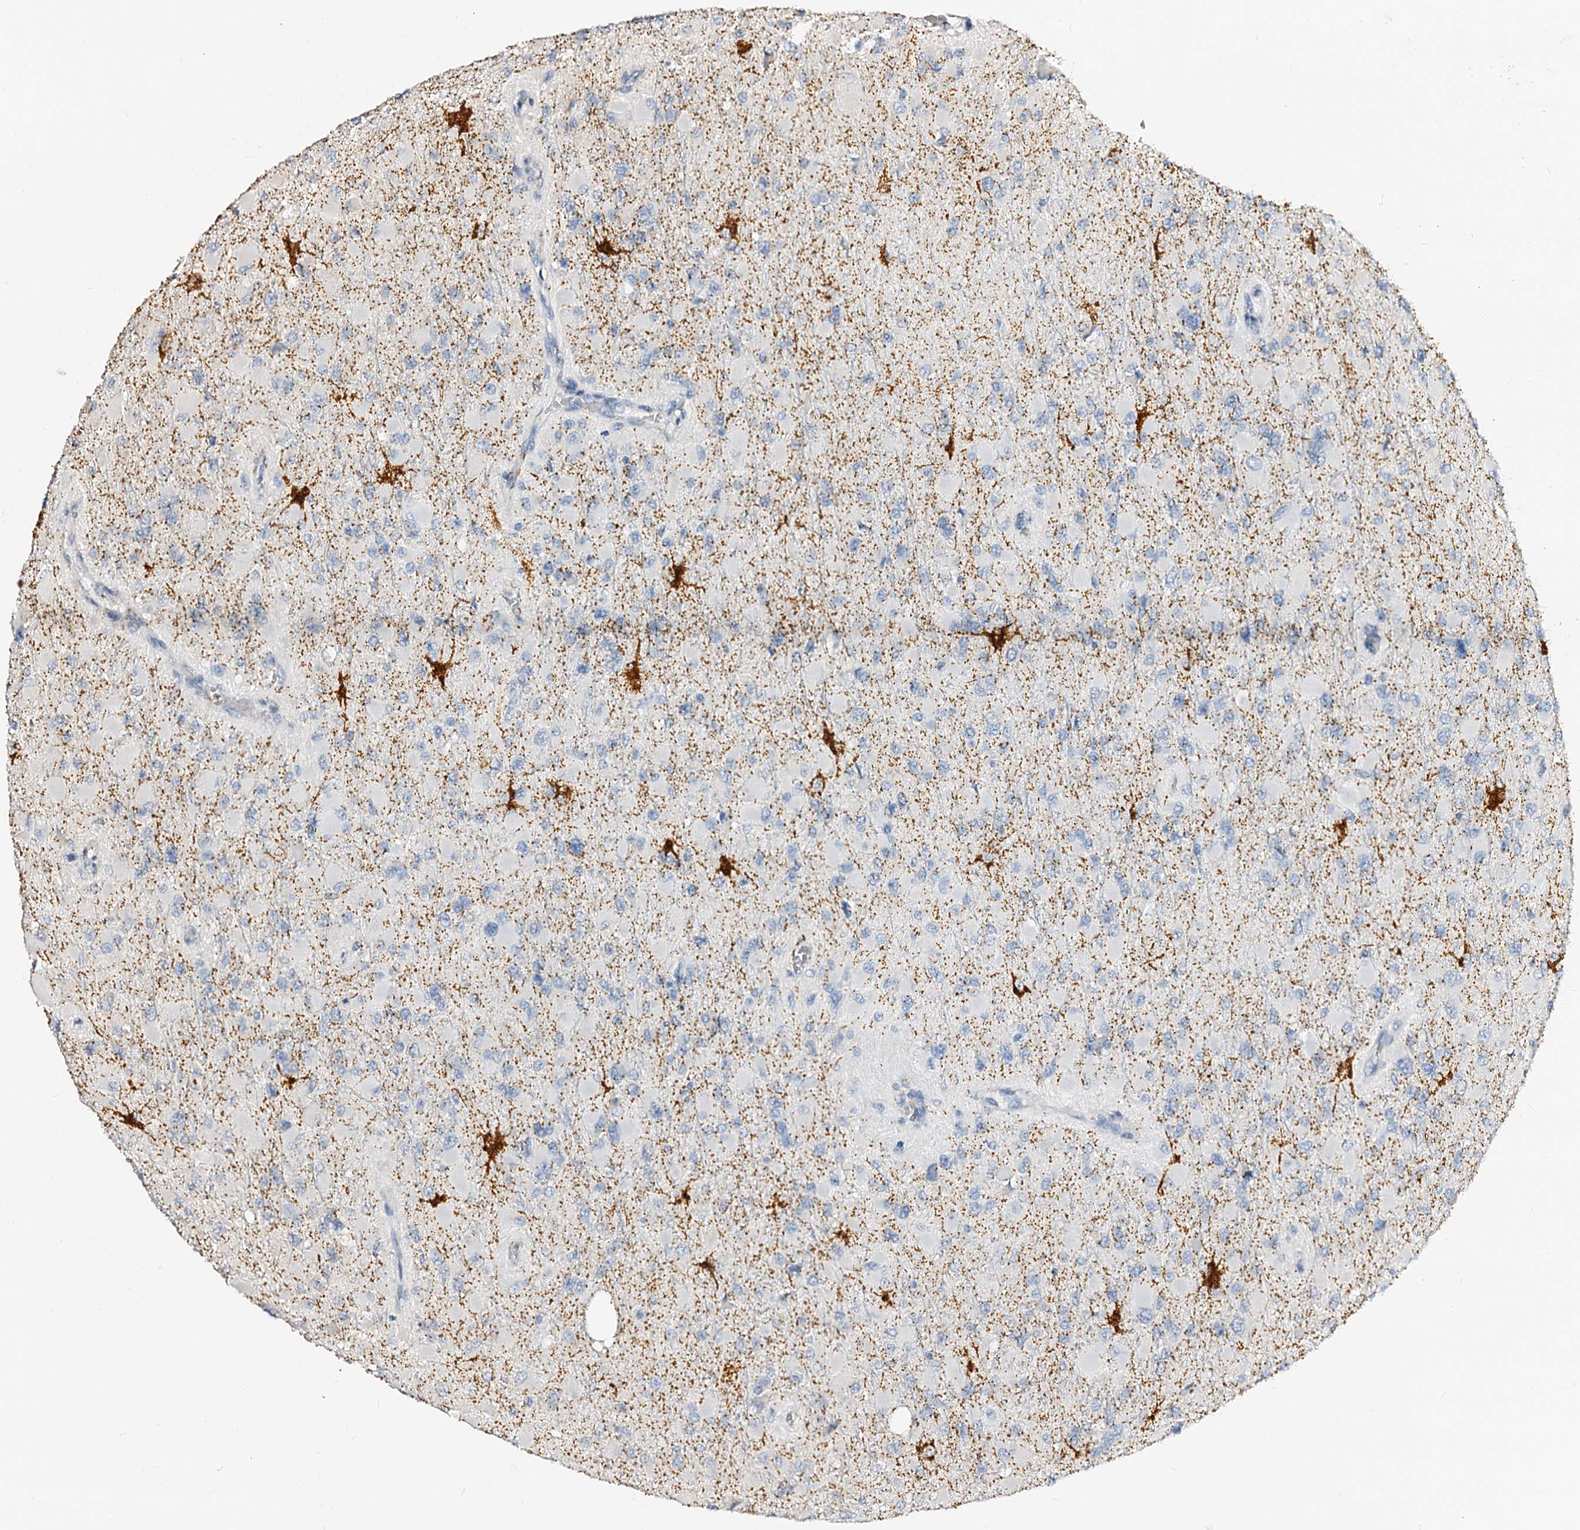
{"staining": {"intensity": "negative", "quantity": "none", "location": "none"}, "tissue": "glioma", "cell_type": "Tumor cells", "image_type": "cancer", "snomed": [{"axis": "morphology", "description": "Glioma, malignant, High grade"}, {"axis": "topography", "description": "Cerebral cortex"}], "caption": "This is an IHC micrograph of human high-grade glioma (malignant). There is no positivity in tumor cells.", "gene": "MAOB", "patient": {"sex": "female", "age": 36}}